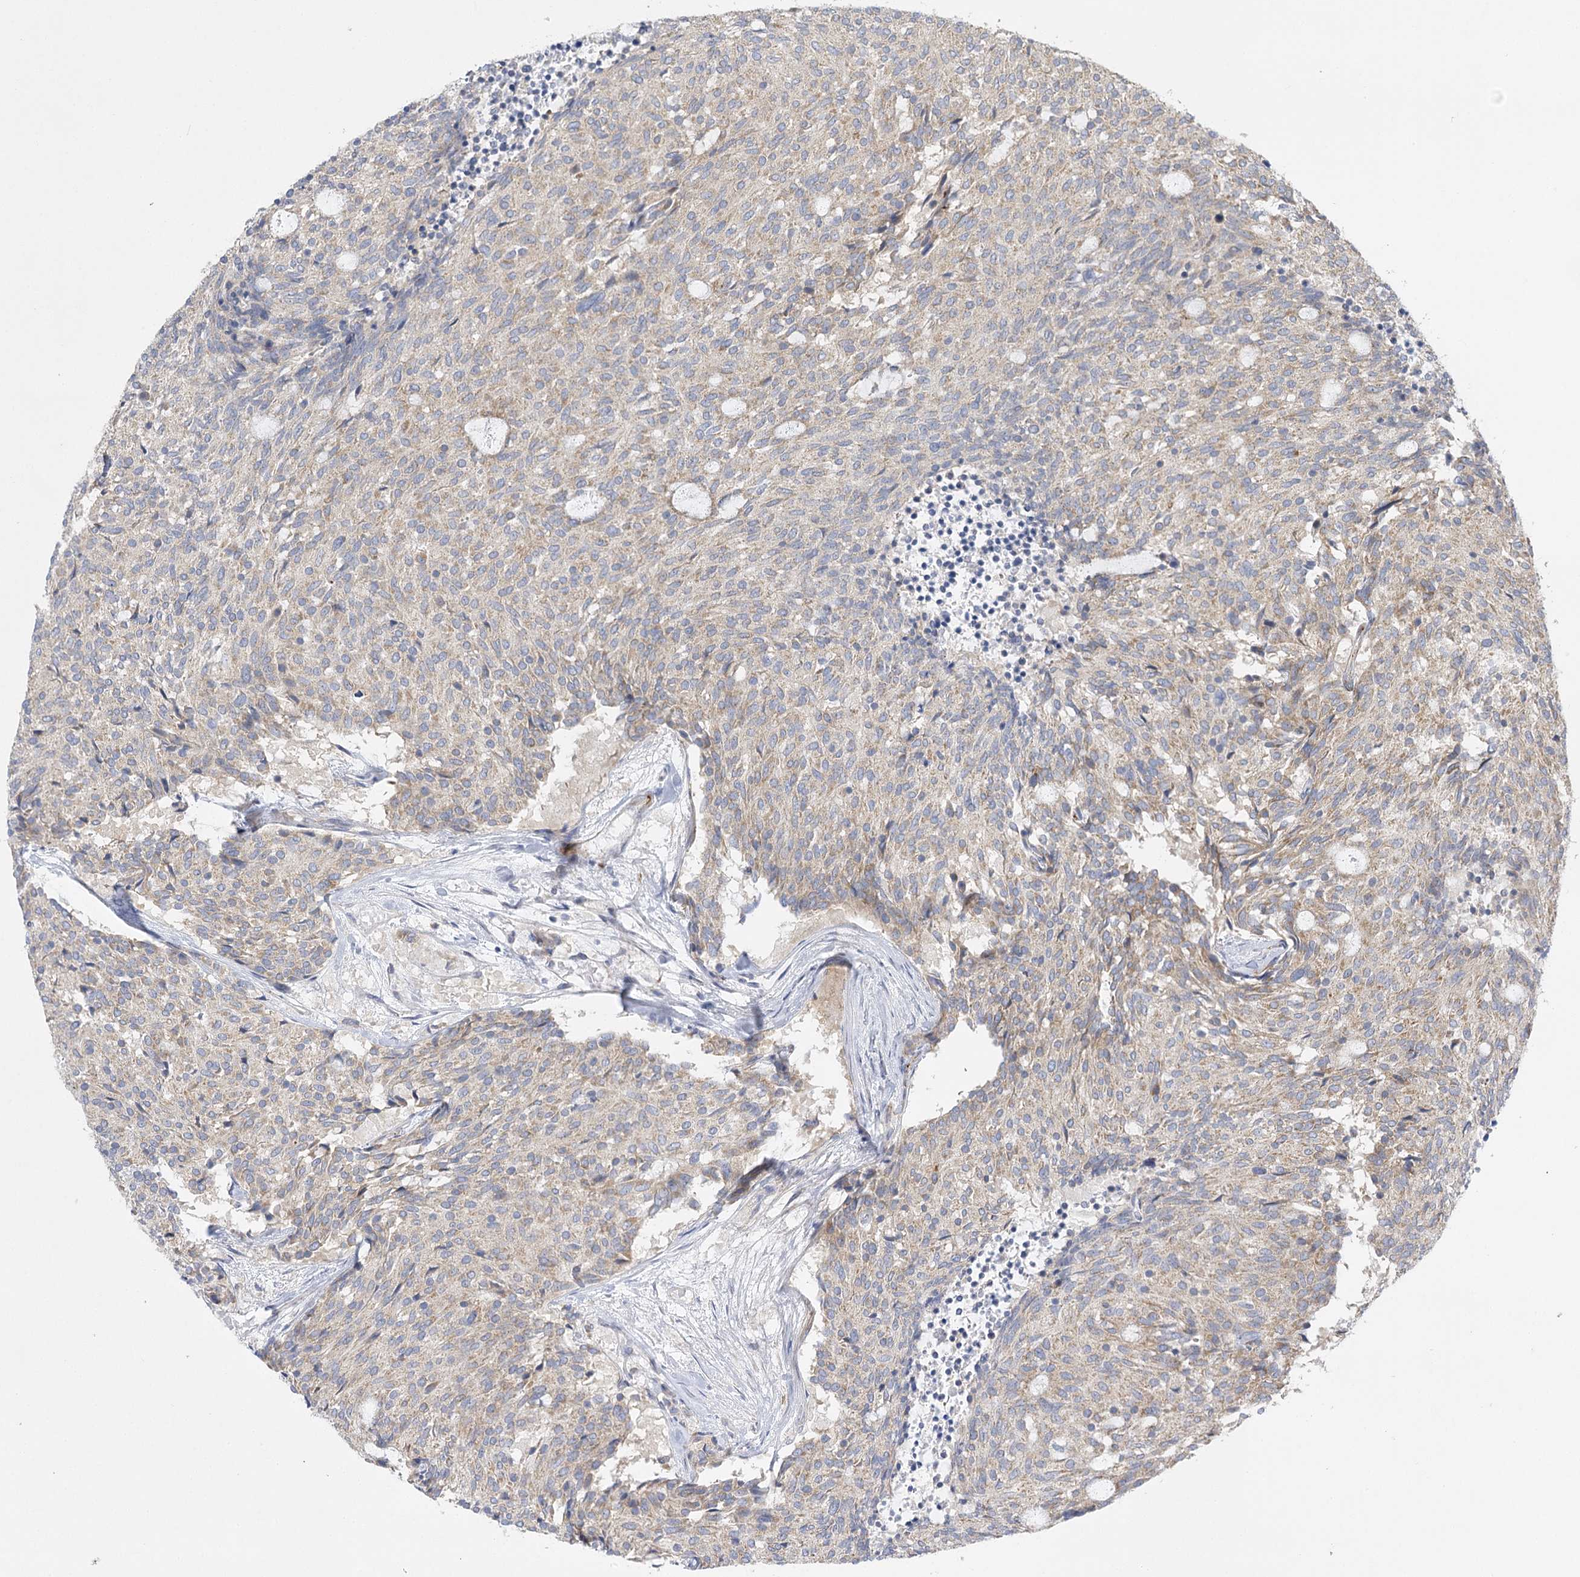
{"staining": {"intensity": "weak", "quantity": "<25%", "location": "cytoplasmic/membranous"}, "tissue": "carcinoid", "cell_type": "Tumor cells", "image_type": "cancer", "snomed": [{"axis": "morphology", "description": "Carcinoid, malignant, NOS"}, {"axis": "topography", "description": "Pancreas"}], "caption": "This is an IHC histopathology image of human carcinoid. There is no staining in tumor cells.", "gene": "DHTKD1", "patient": {"sex": "female", "age": 54}}